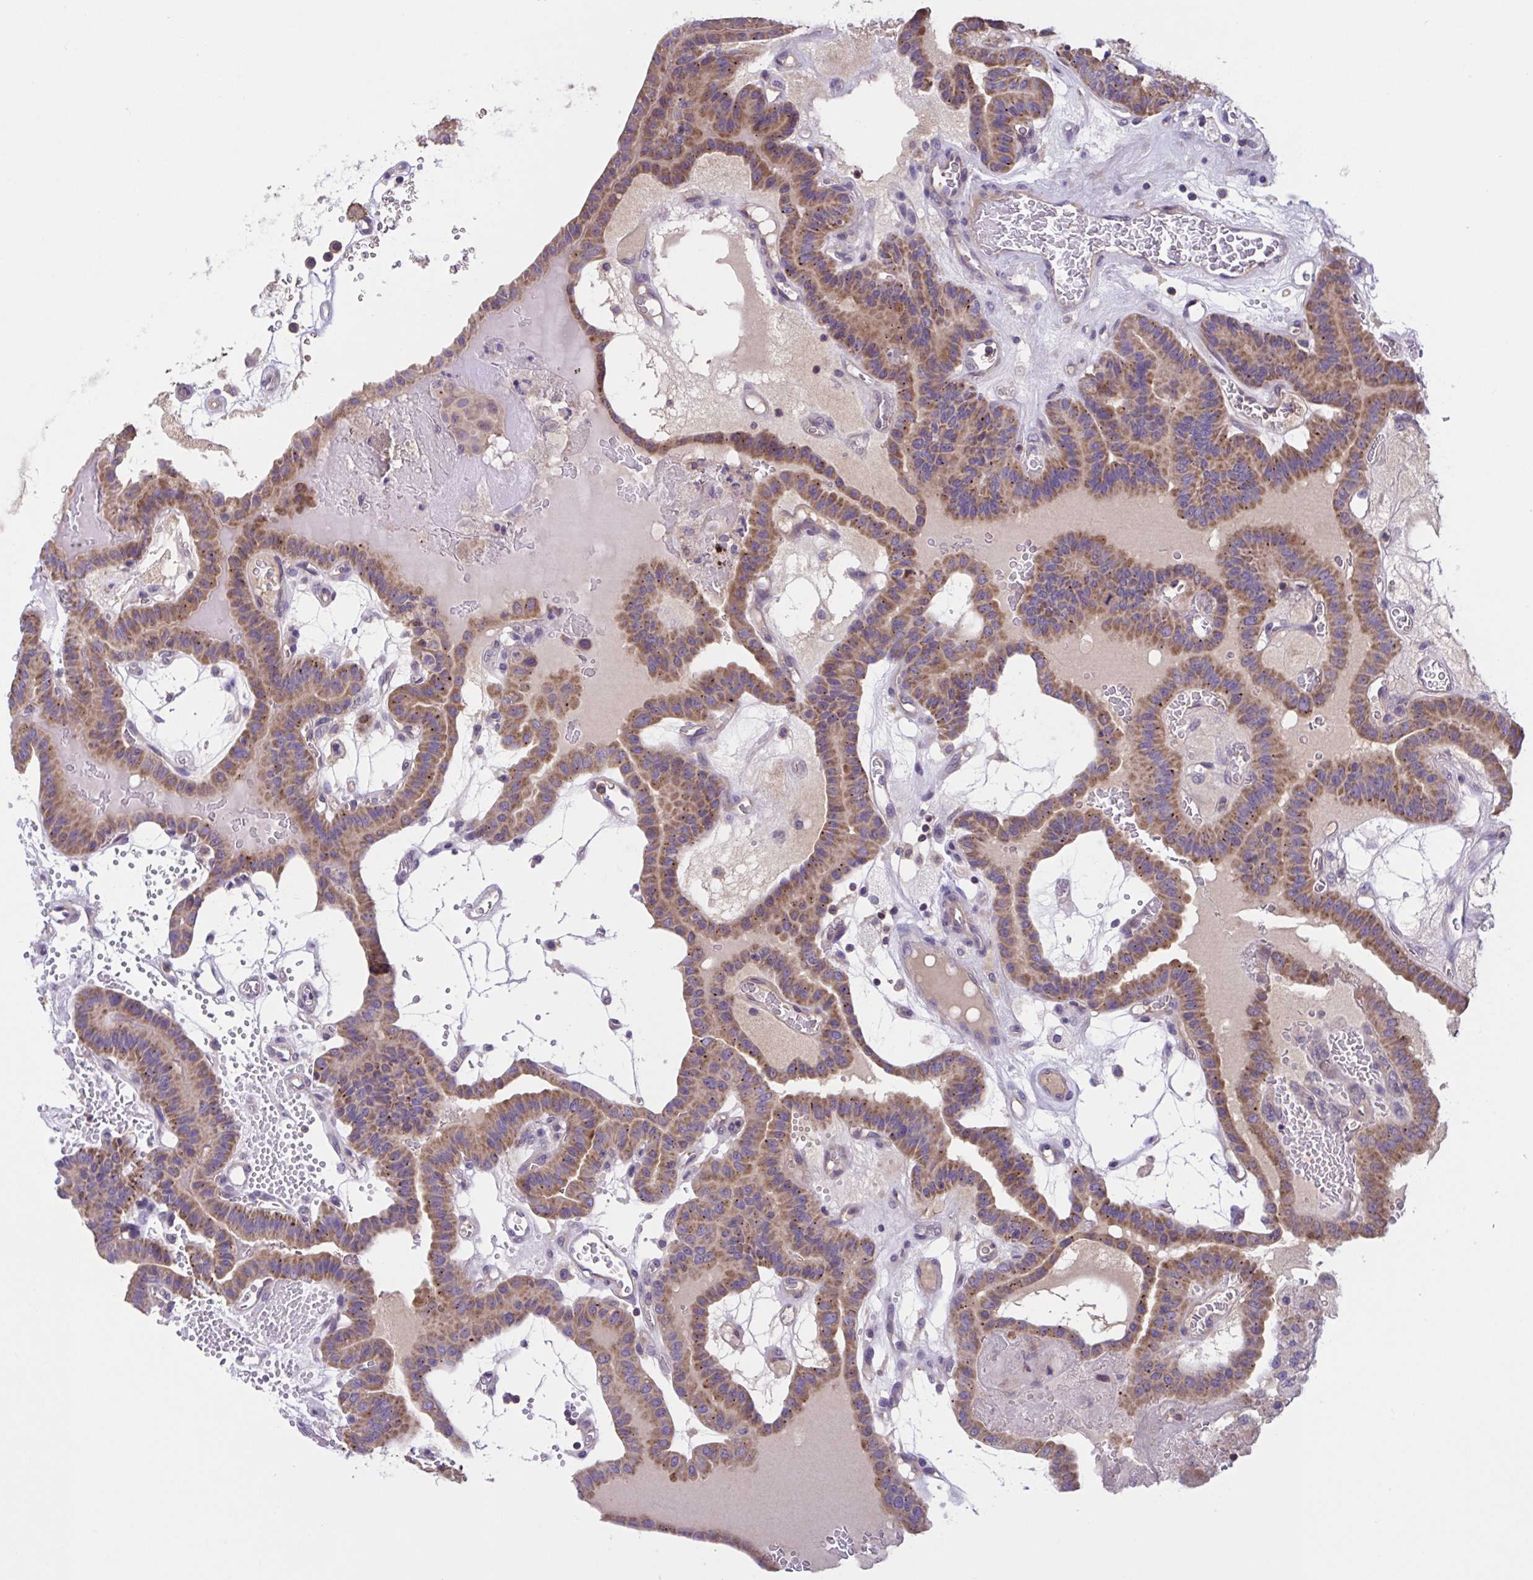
{"staining": {"intensity": "moderate", "quantity": ">75%", "location": "cytoplasmic/membranous"}, "tissue": "thyroid cancer", "cell_type": "Tumor cells", "image_type": "cancer", "snomed": [{"axis": "morphology", "description": "Papillary adenocarcinoma, NOS"}, {"axis": "topography", "description": "Thyroid gland"}], "caption": "A brown stain highlights moderate cytoplasmic/membranous positivity of a protein in thyroid cancer (papillary adenocarcinoma) tumor cells.", "gene": "WNT9B", "patient": {"sex": "male", "age": 87}}